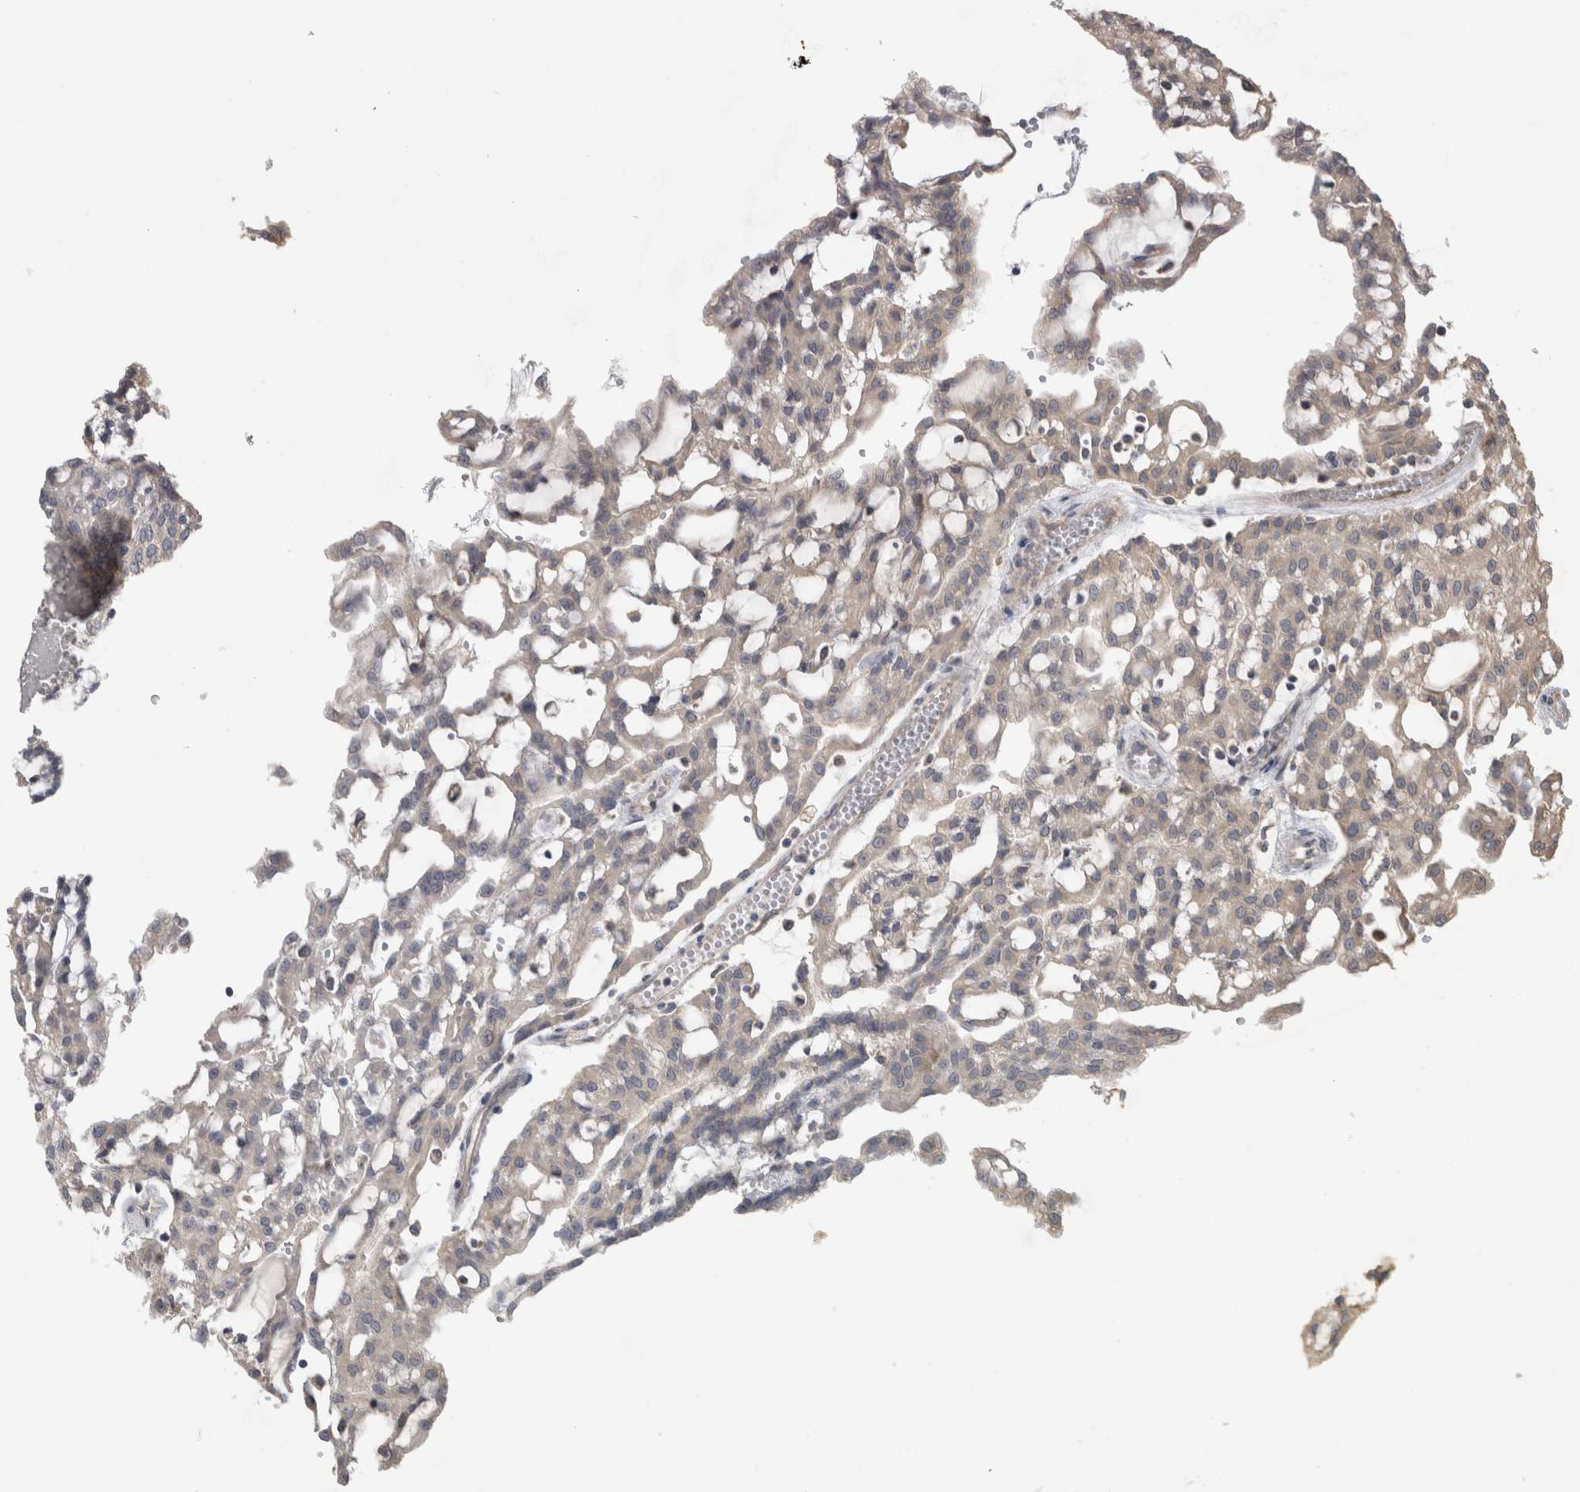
{"staining": {"intensity": "negative", "quantity": "none", "location": "none"}, "tissue": "renal cancer", "cell_type": "Tumor cells", "image_type": "cancer", "snomed": [{"axis": "morphology", "description": "Adenocarcinoma, NOS"}, {"axis": "topography", "description": "Kidney"}], "caption": "Protein analysis of renal cancer demonstrates no significant staining in tumor cells.", "gene": "TBCE", "patient": {"sex": "male", "age": 63}}